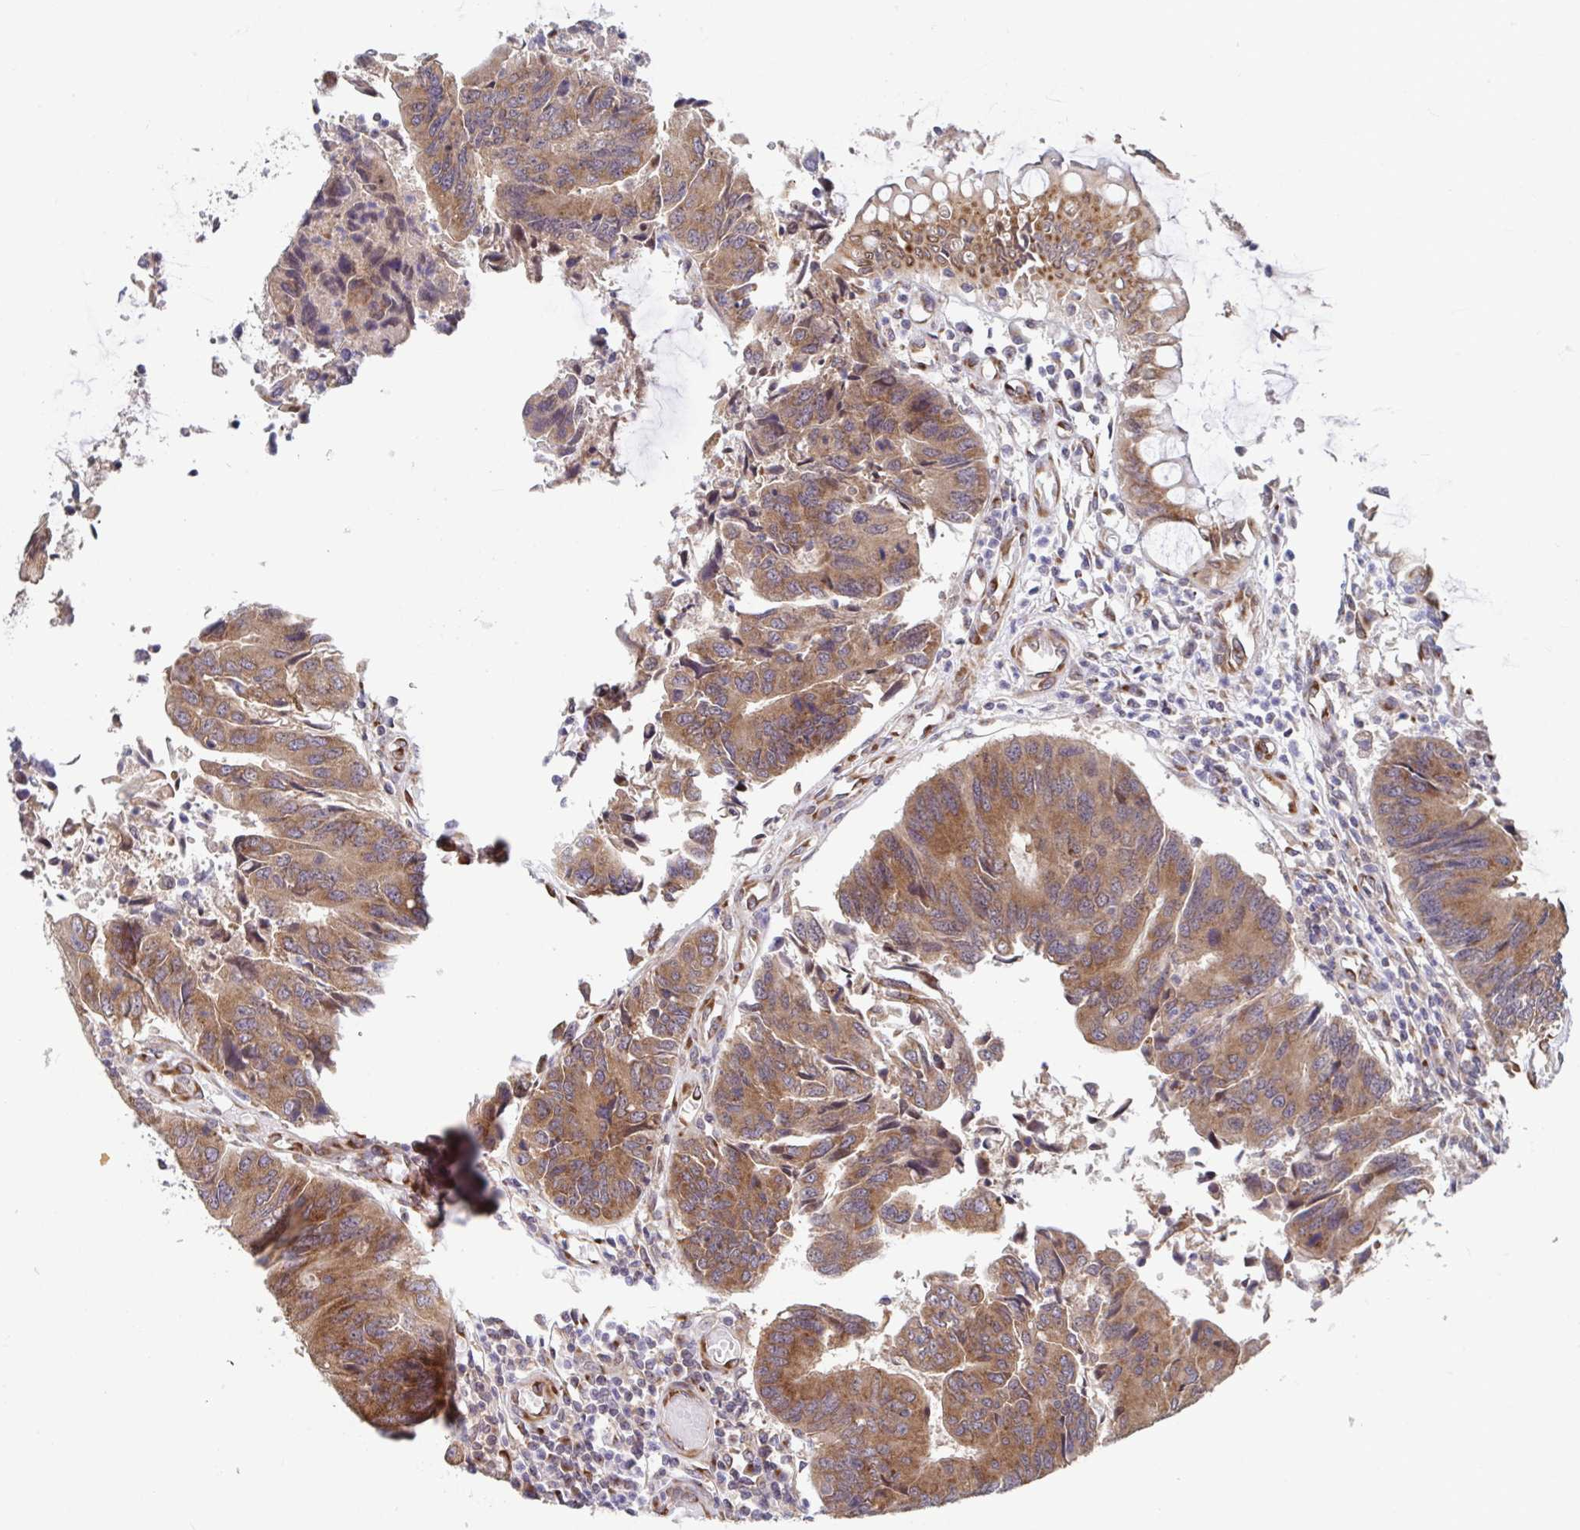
{"staining": {"intensity": "moderate", "quantity": ">75%", "location": "cytoplasmic/membranous"}, "tissue": "colorectal cancer", "cell_type": "Tumor cells", "image_type": "cancer", "snomed": [{"axis": "morphology", "description": "Adenocarcinoma, NOS"}, {"axis": "topography", "description": "Colon"}], "caption": "Colorectal adenocarcinoma stained with a protein marker shows moderate staining in tumor cells.", "gene": "ATP5MJ", "patient": {"sex": "female", "age": 67}}